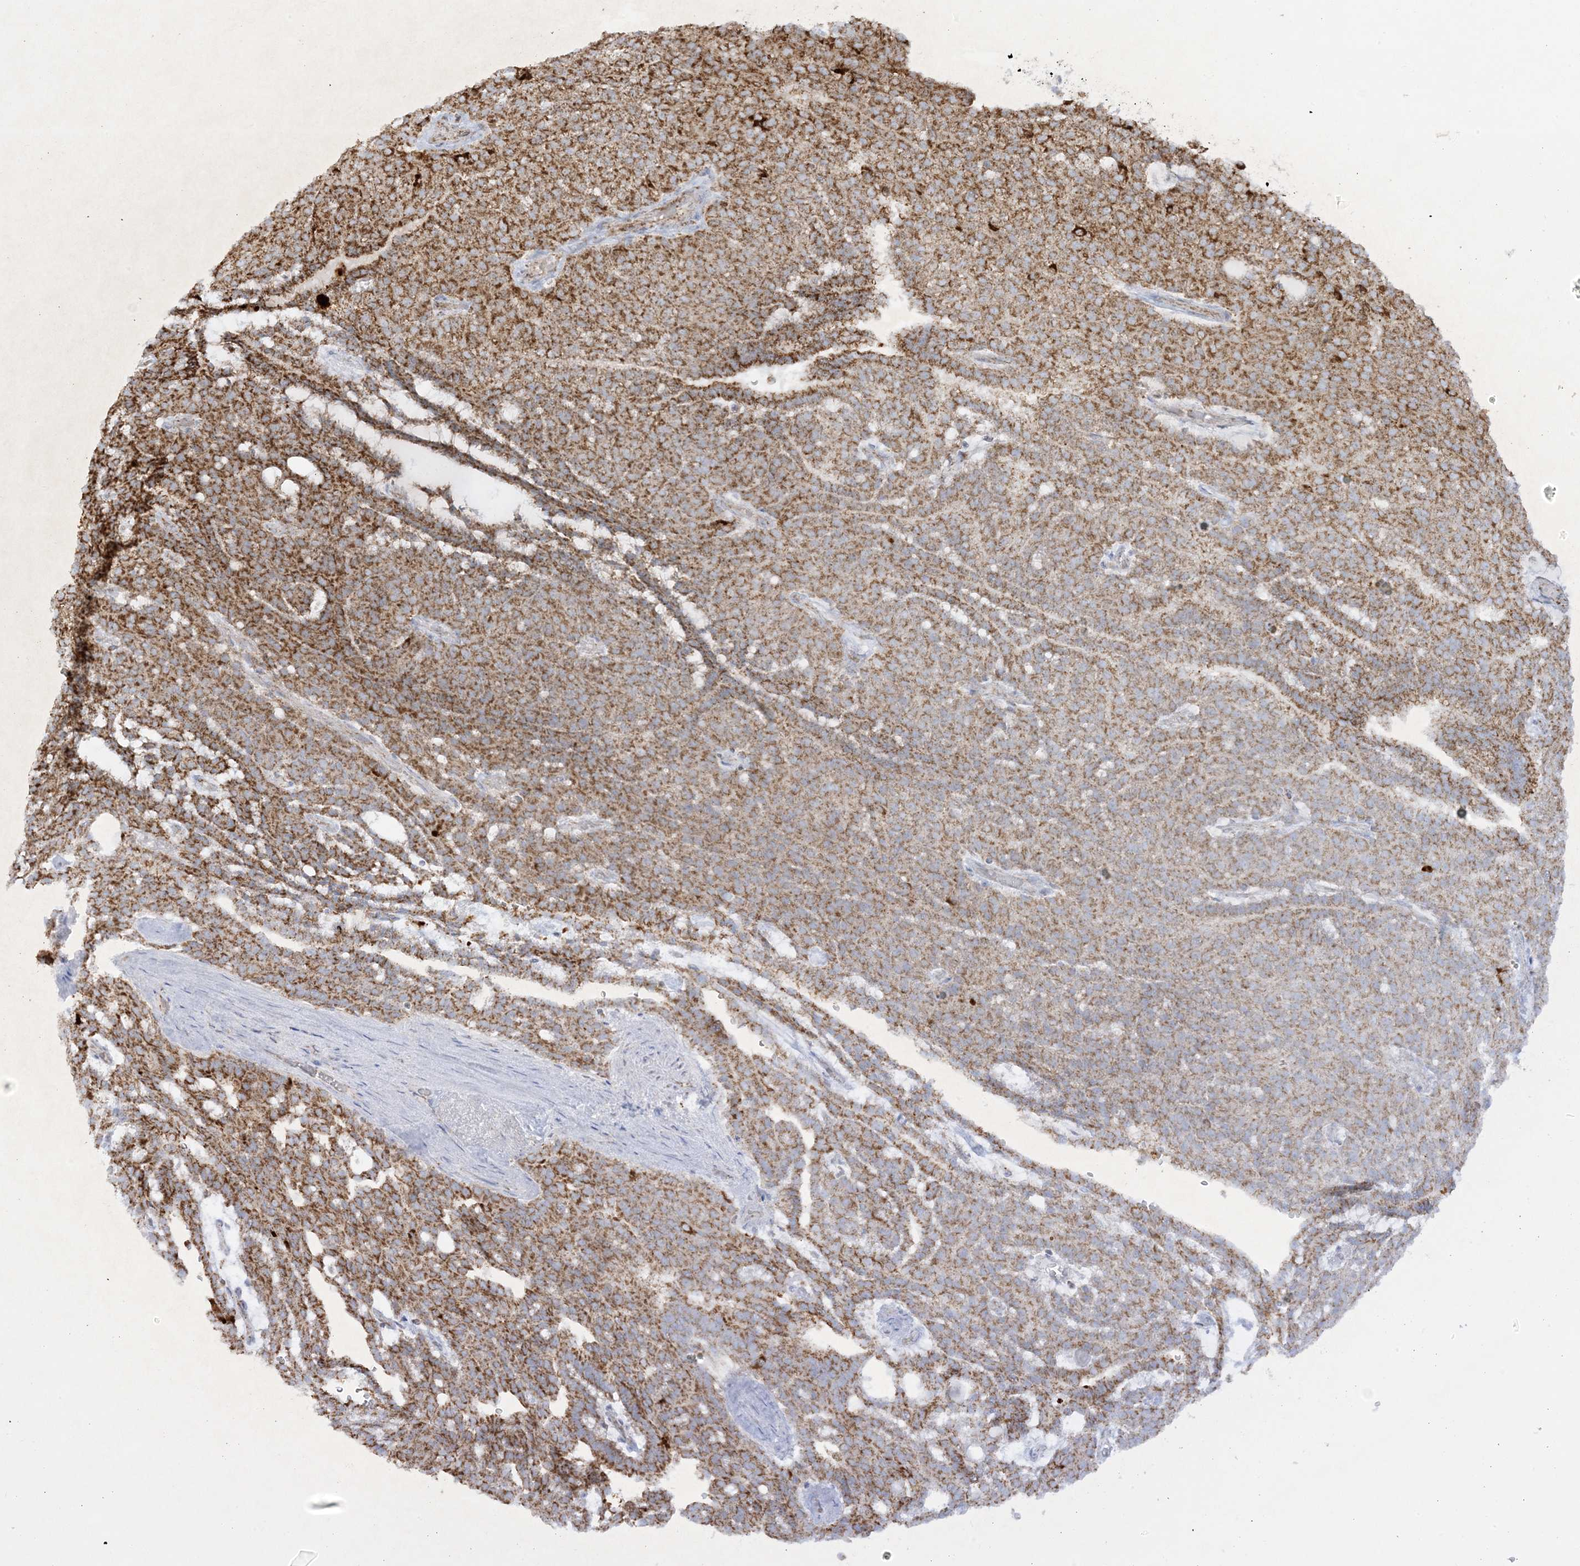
{"staining": {"intensity": "strong", "quantity": ">75%", "location": "cytoplasmic/membranous"}, "tissue": "renal cancer", "cell_type": "Tumor cells", "image_type": "cancer", "snomed": [{"axis": "morphology", "description": "Adenocarcinoma, NOS"}, {"axis": "topography", "description": "Kidney"}], "caption": "Immunohistochemical staining of human renal cancer demonstrates high levels of strong cytoplasmic/membranous protein expression in about >75% of tumor cells. (DAB = brown stain, brightfield microscopy at high magnification).", "gene": "MRPS36", "patient": {"sex": "male", "age": 63}}